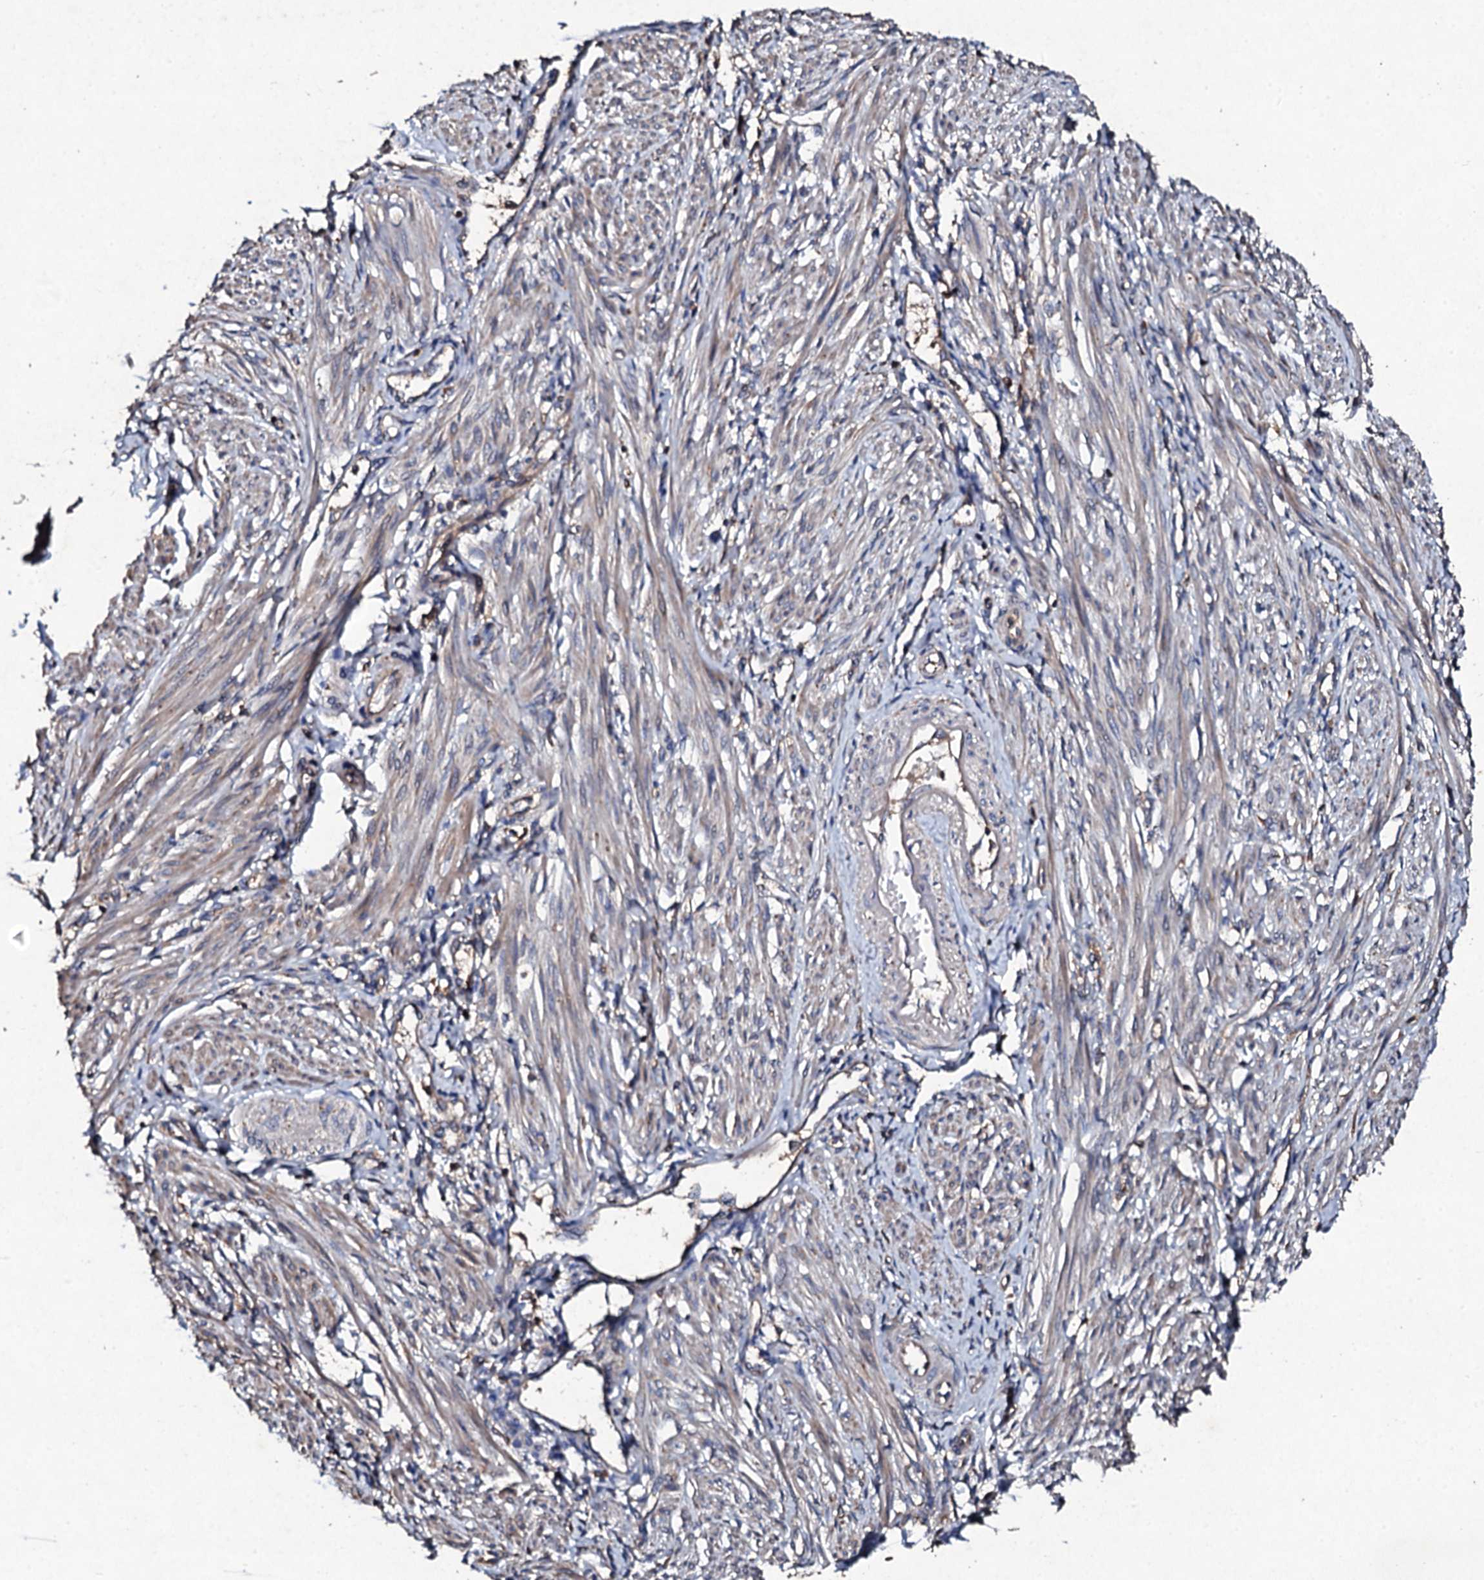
{"staining": {"intensity": "weak", "quantity": "25%-75%", "location": "cytoplasmic/membranous"}, "tissue": "smooth muscle", "cell_type": "Smooth muscle cells", "image_type": "normal", "snomed": [{"axis": "morphology", "description": "Normal tissue, NOS"}, {"axis": "topography", "description": "Smooth muscle"}], "caption": "Immunohistochemistry (DAB (3,3'-diaminobenzidine)) staining of normal smooth muscle reveals weak cytoplasmic/membranous protein expression in about 25%-75% of smooth muscle cells.", "gene": "KERA", "patient": {"sex": "female", "age": 39}}